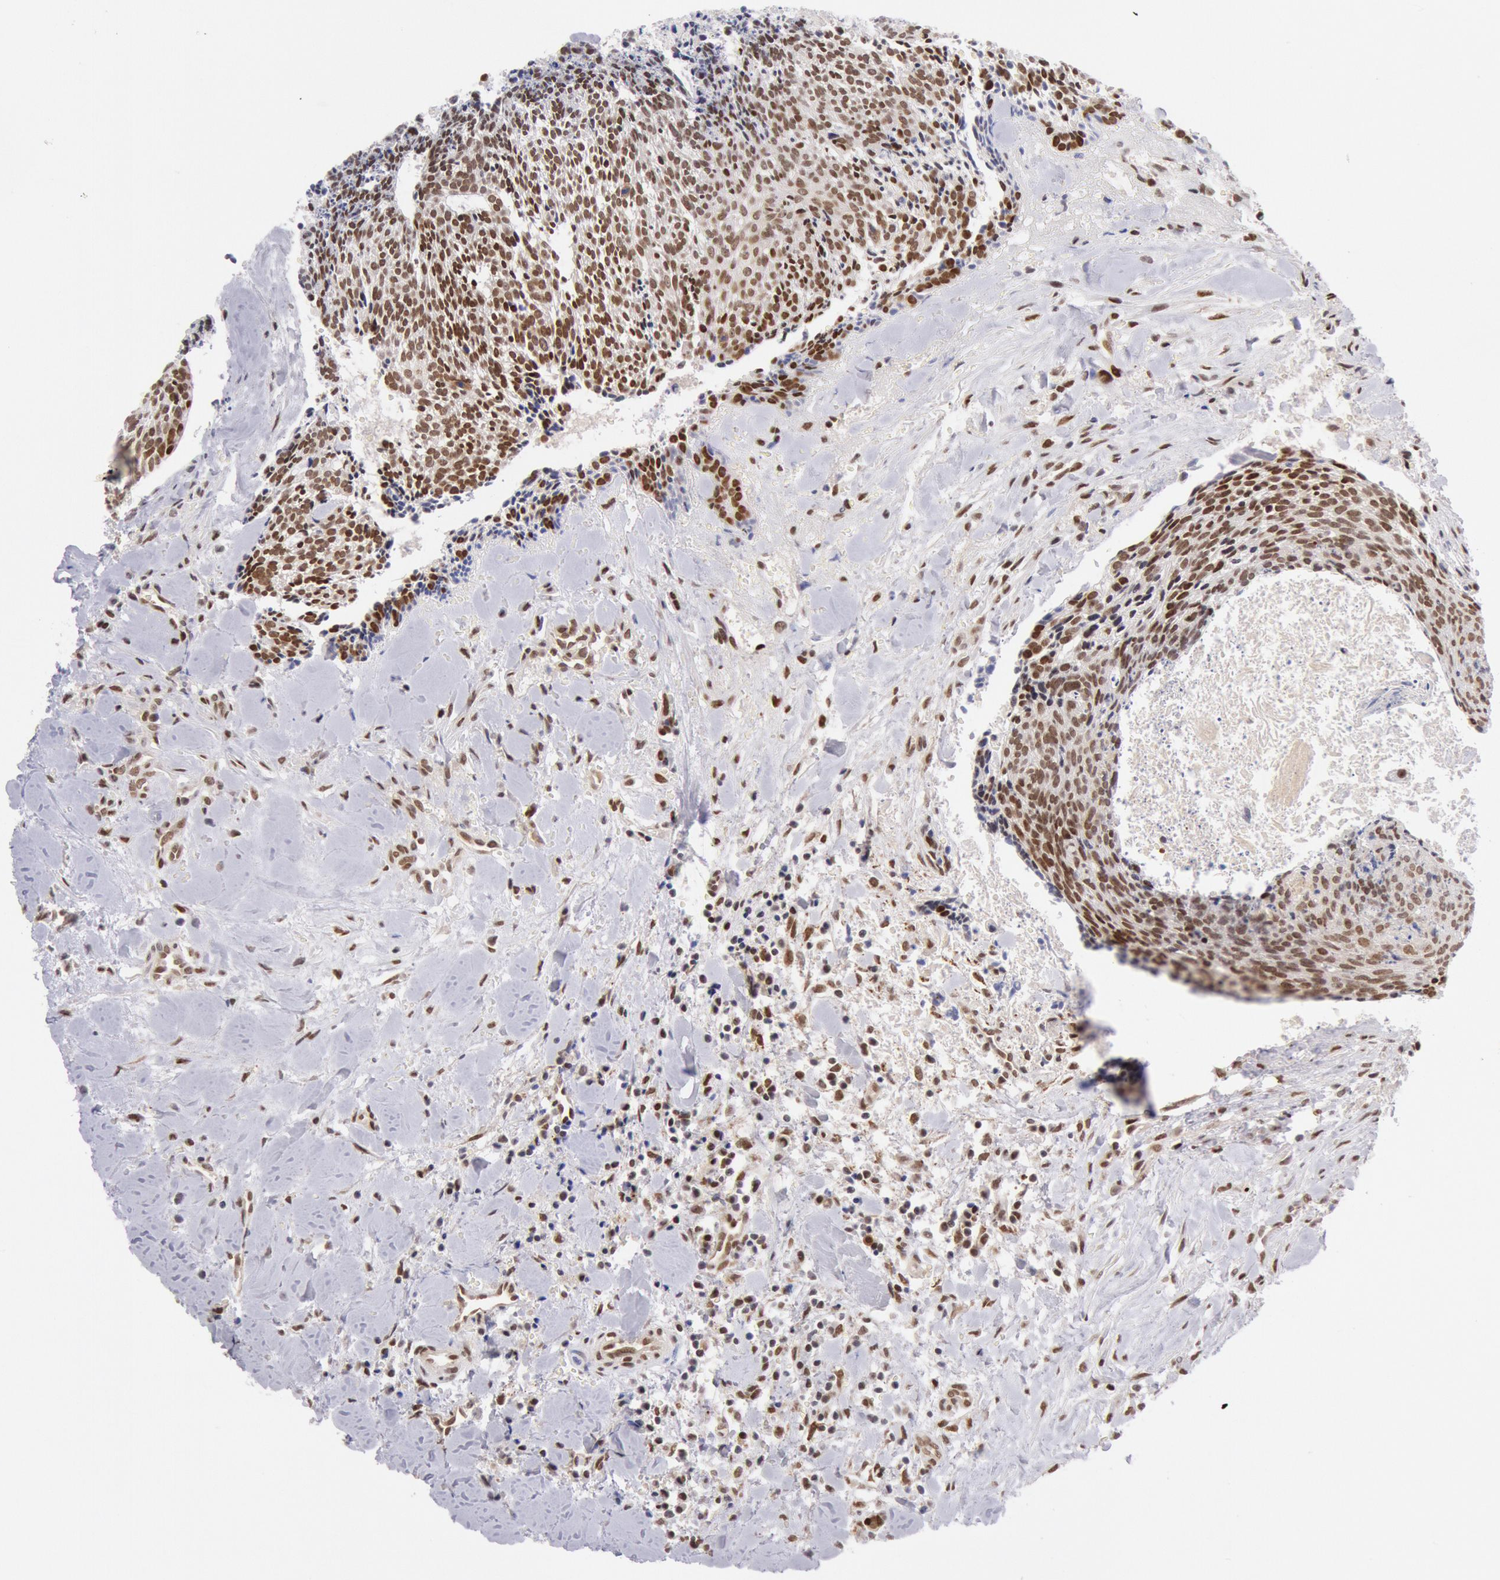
{"staining": {"intensity": "moderate", "quantity": ">75%", "location": "cytoplasmic/membranous,nuclear"}, "tissue": "head and neck cancer", "cell_type": "Tumor cells", "image_type": "cancer", "snomed": [{"axis": "morphology", "description": "Squamous cell carcinoma, NOS"}, {"axis": "topography", "description": "Salivary gland"}, {"axis": "topography", "description": "Head-Neck"}], "caption": "This micrograph displays squamous cell carcinoma (head and neck) stained with immunohistochemistry to label a protein in brown. The cytoplasmic/membranous and nuclear of tumor cells show moderate positivity for the protein. Nuclei are counter-stained blue.", "gene": "CDKN2B", "patient": {"sex": "male", "age": 70}}